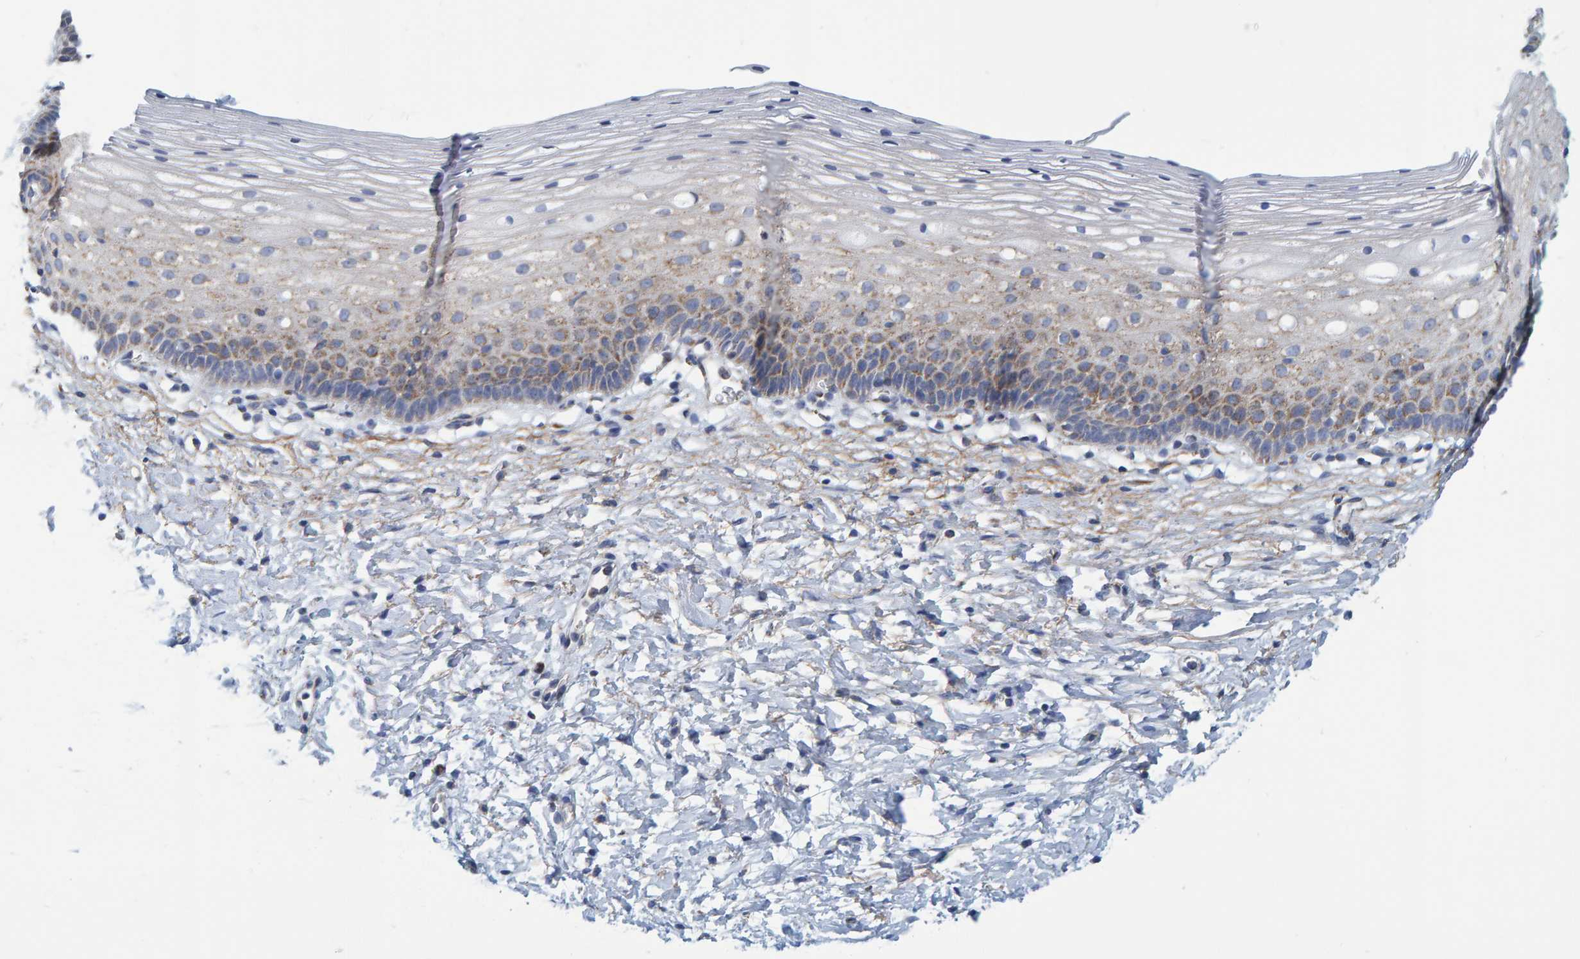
{"staining": {"intensity": "weak", "quantity": "<25%", "location": "cytoplasmic/membranous"}, "tissue": "cervix", "cell_type": "Glandular cells", "image_type": "normal", "snomed": [{"axis": "morphology", "description": "Normal tissue, NOS"}, {"axis": "topography", "description": "Cervix"}], "caption": "This micrograph is of normal cervix stained with immunohistochemistry (IHC) to label a protein in brown with the nuclei are counter-stained blue. There is no staining in glandular cells.", "gene": "MRPS7", "patient": {"sex": "female", "age": 72}}